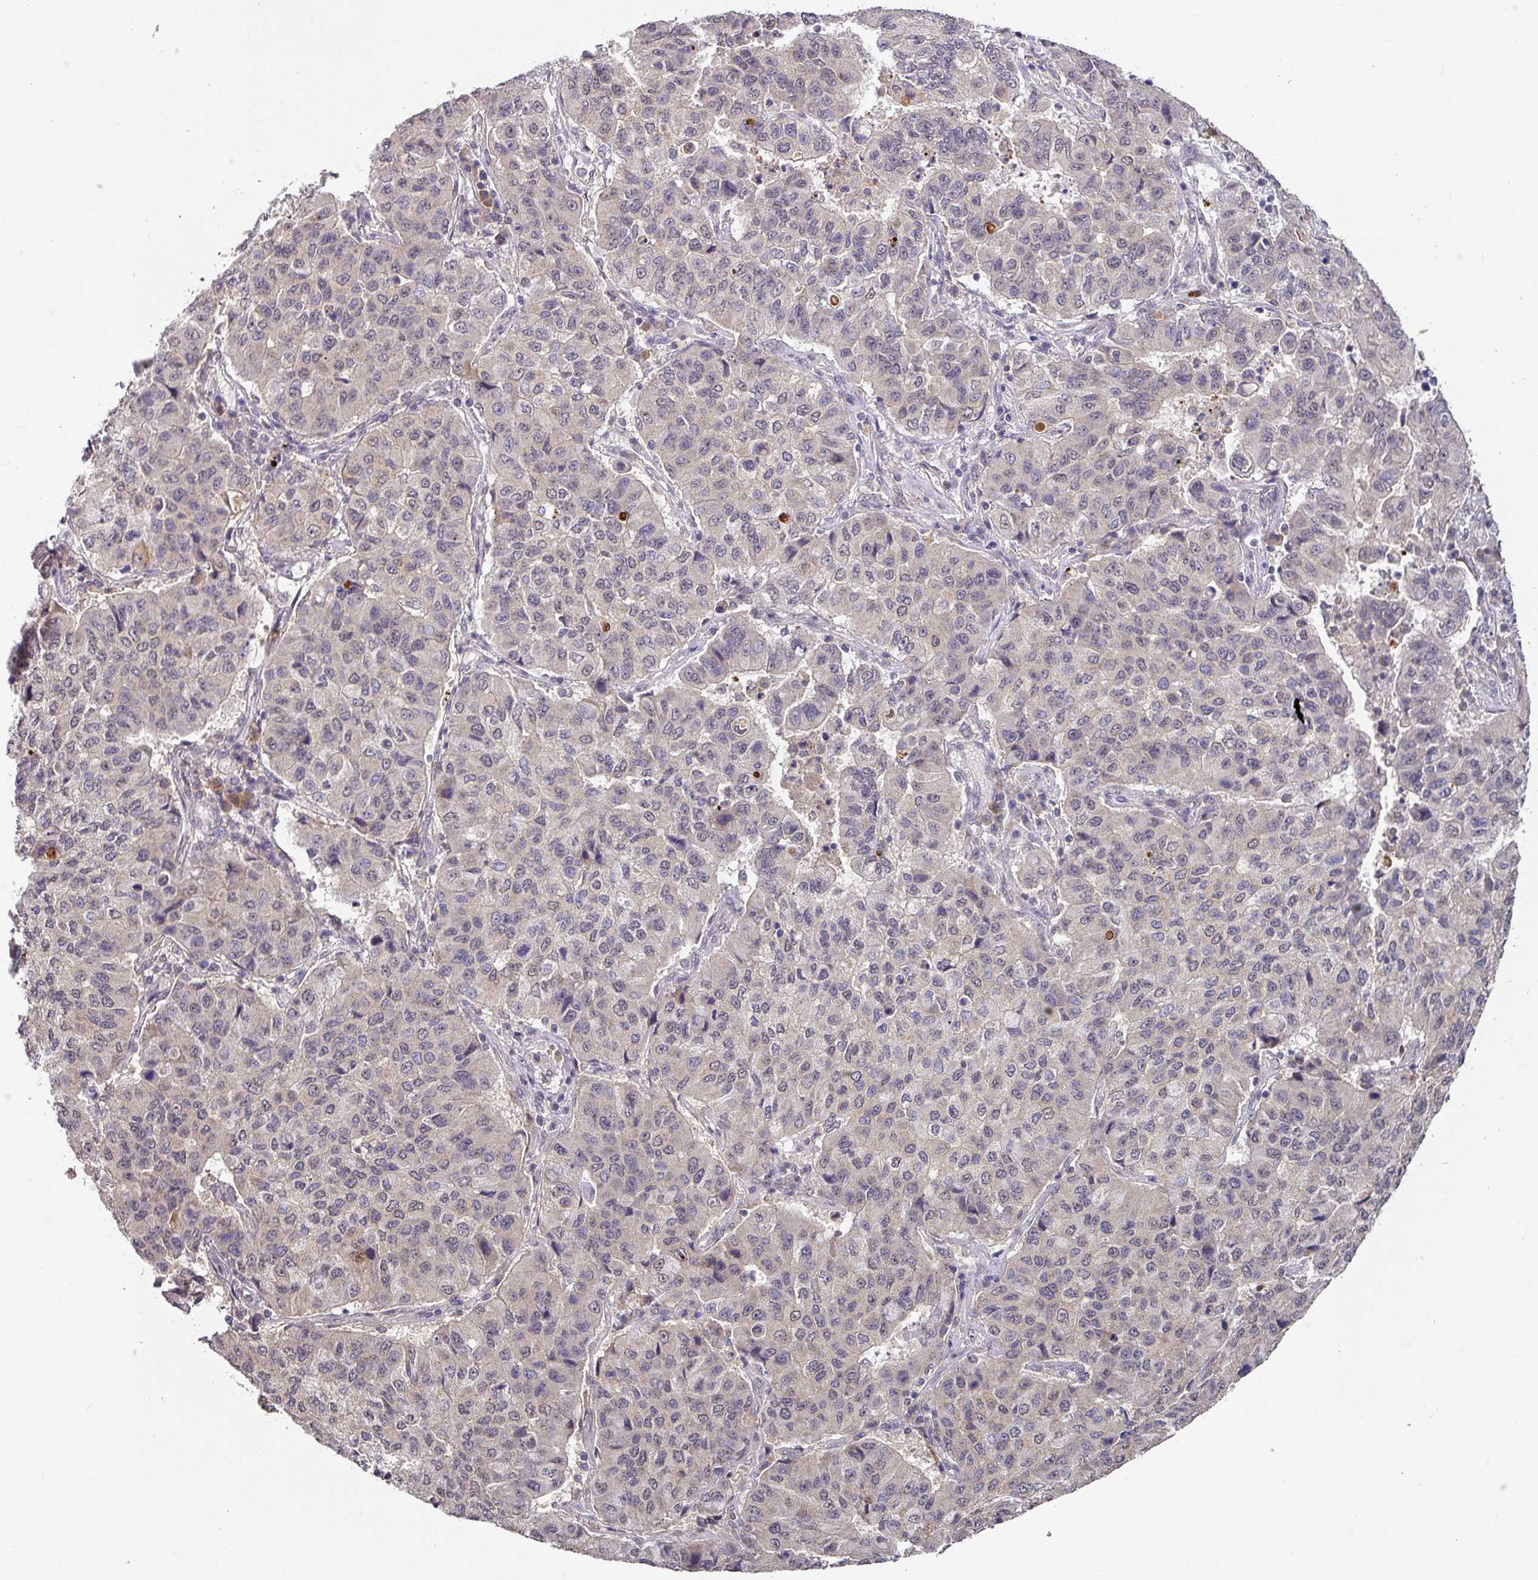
{"staining": {"intensity": "negative", "quantity": "none", "location": "none"}, "tissue": "lung cancer", "cell_type": "Tumor cells", "image_type": "cancer", "snomed": [{"axis": "morphology", "description": "Squamous cell carcinoma, NOS"}, {"axis": "topography", "description": "Lung"}], "caption": "A photomicrograph of human lung squamous cell carcinoma is negative for staining in tumor cells. (DAB IHC, high magnification).", "gene": "EXTL3", "patient": {"sex": "male", "age": 74}}